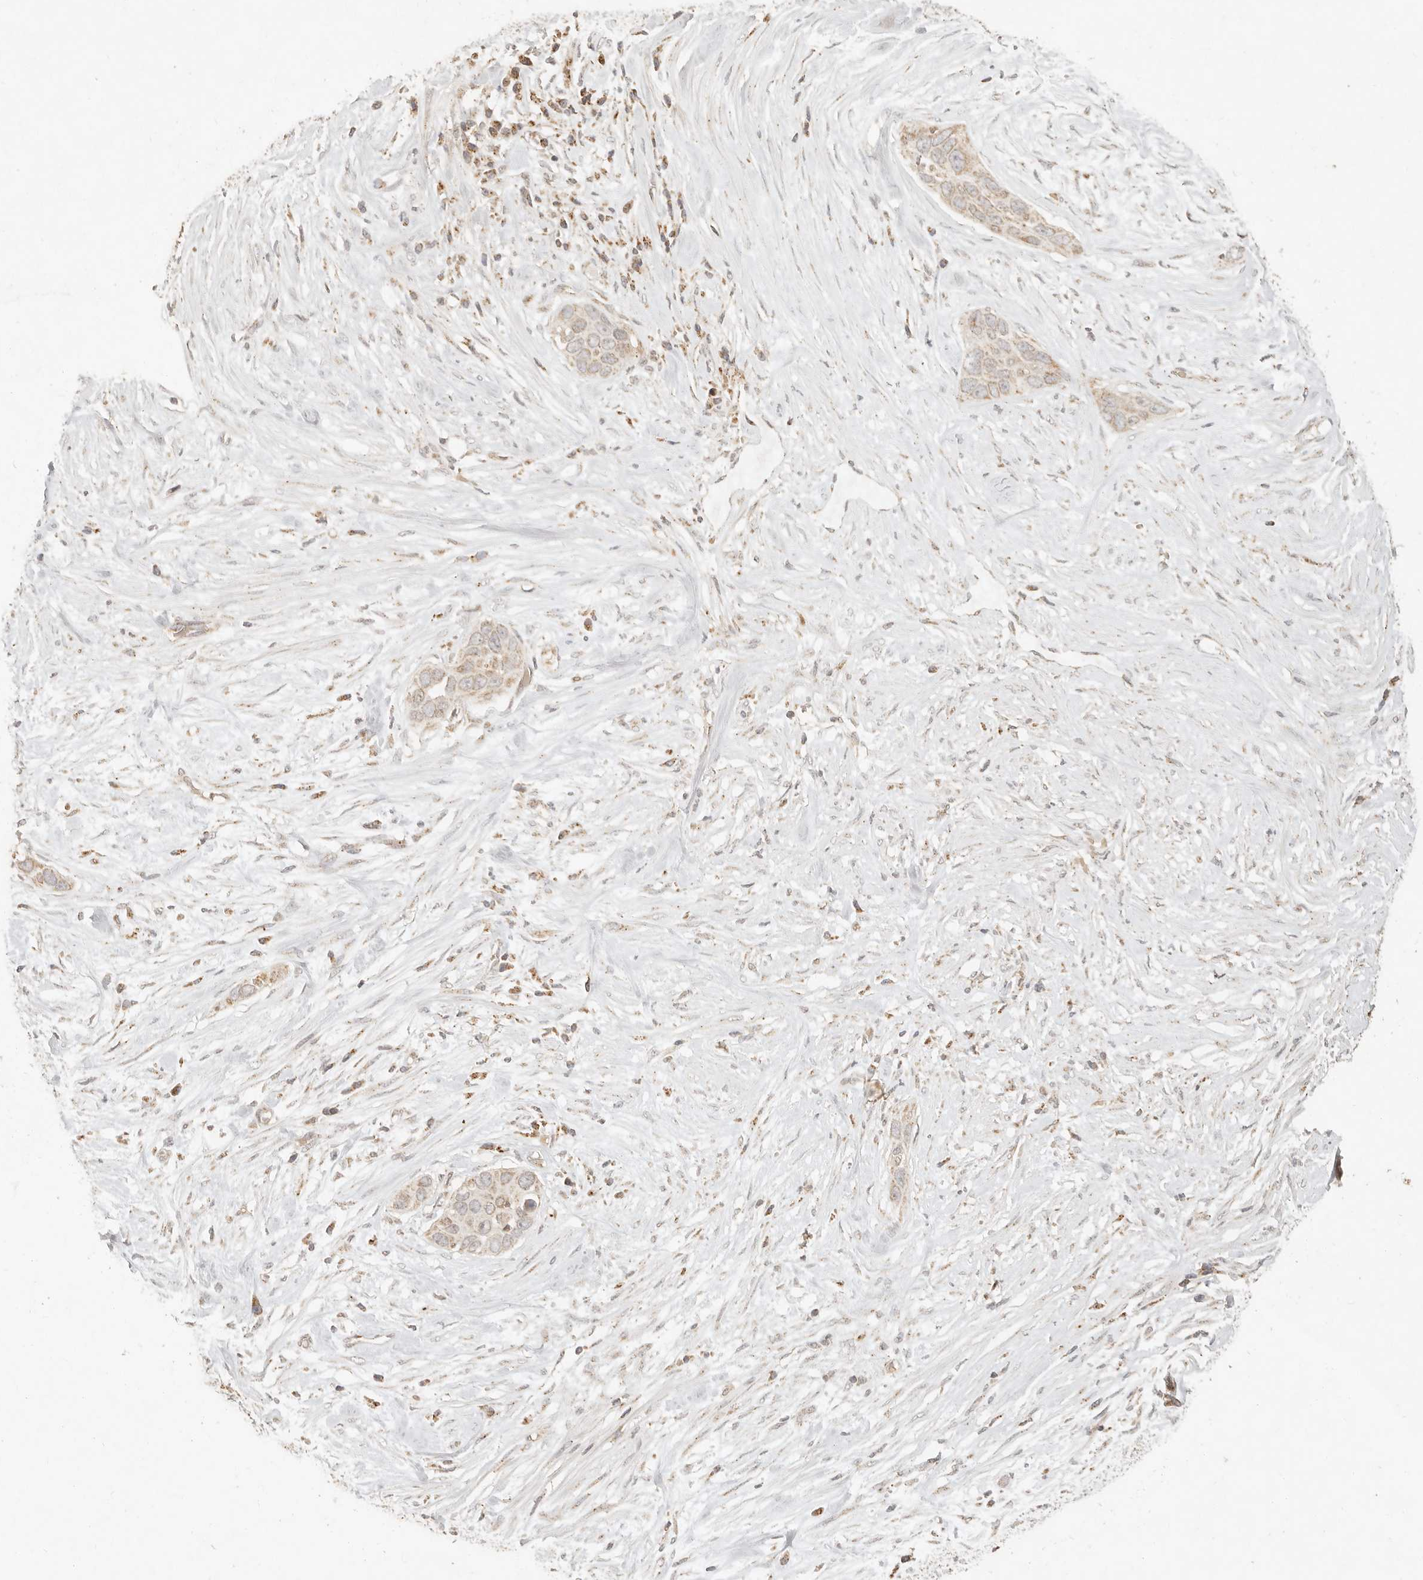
{"staining": {"intensity": "weak", "quantity": ">75%", "location": "cytoplasmic/membranous"}, "tissue": "pancreatic cancer", "cell_type": "Tumor cells", "image_type": "cancer", "snomed": [{"axis": "morphology", "description": "Adenocarcinoma, NOS"}, {"axis": "topography", "description": "Pancreas"}], "caption": "Adenocarcinoma (pancreatic) stained with a protein marker exhibits weak staining in tumor cells.", "gene": "MRPL55", "patient": {"sex": "female", "age": 60}}